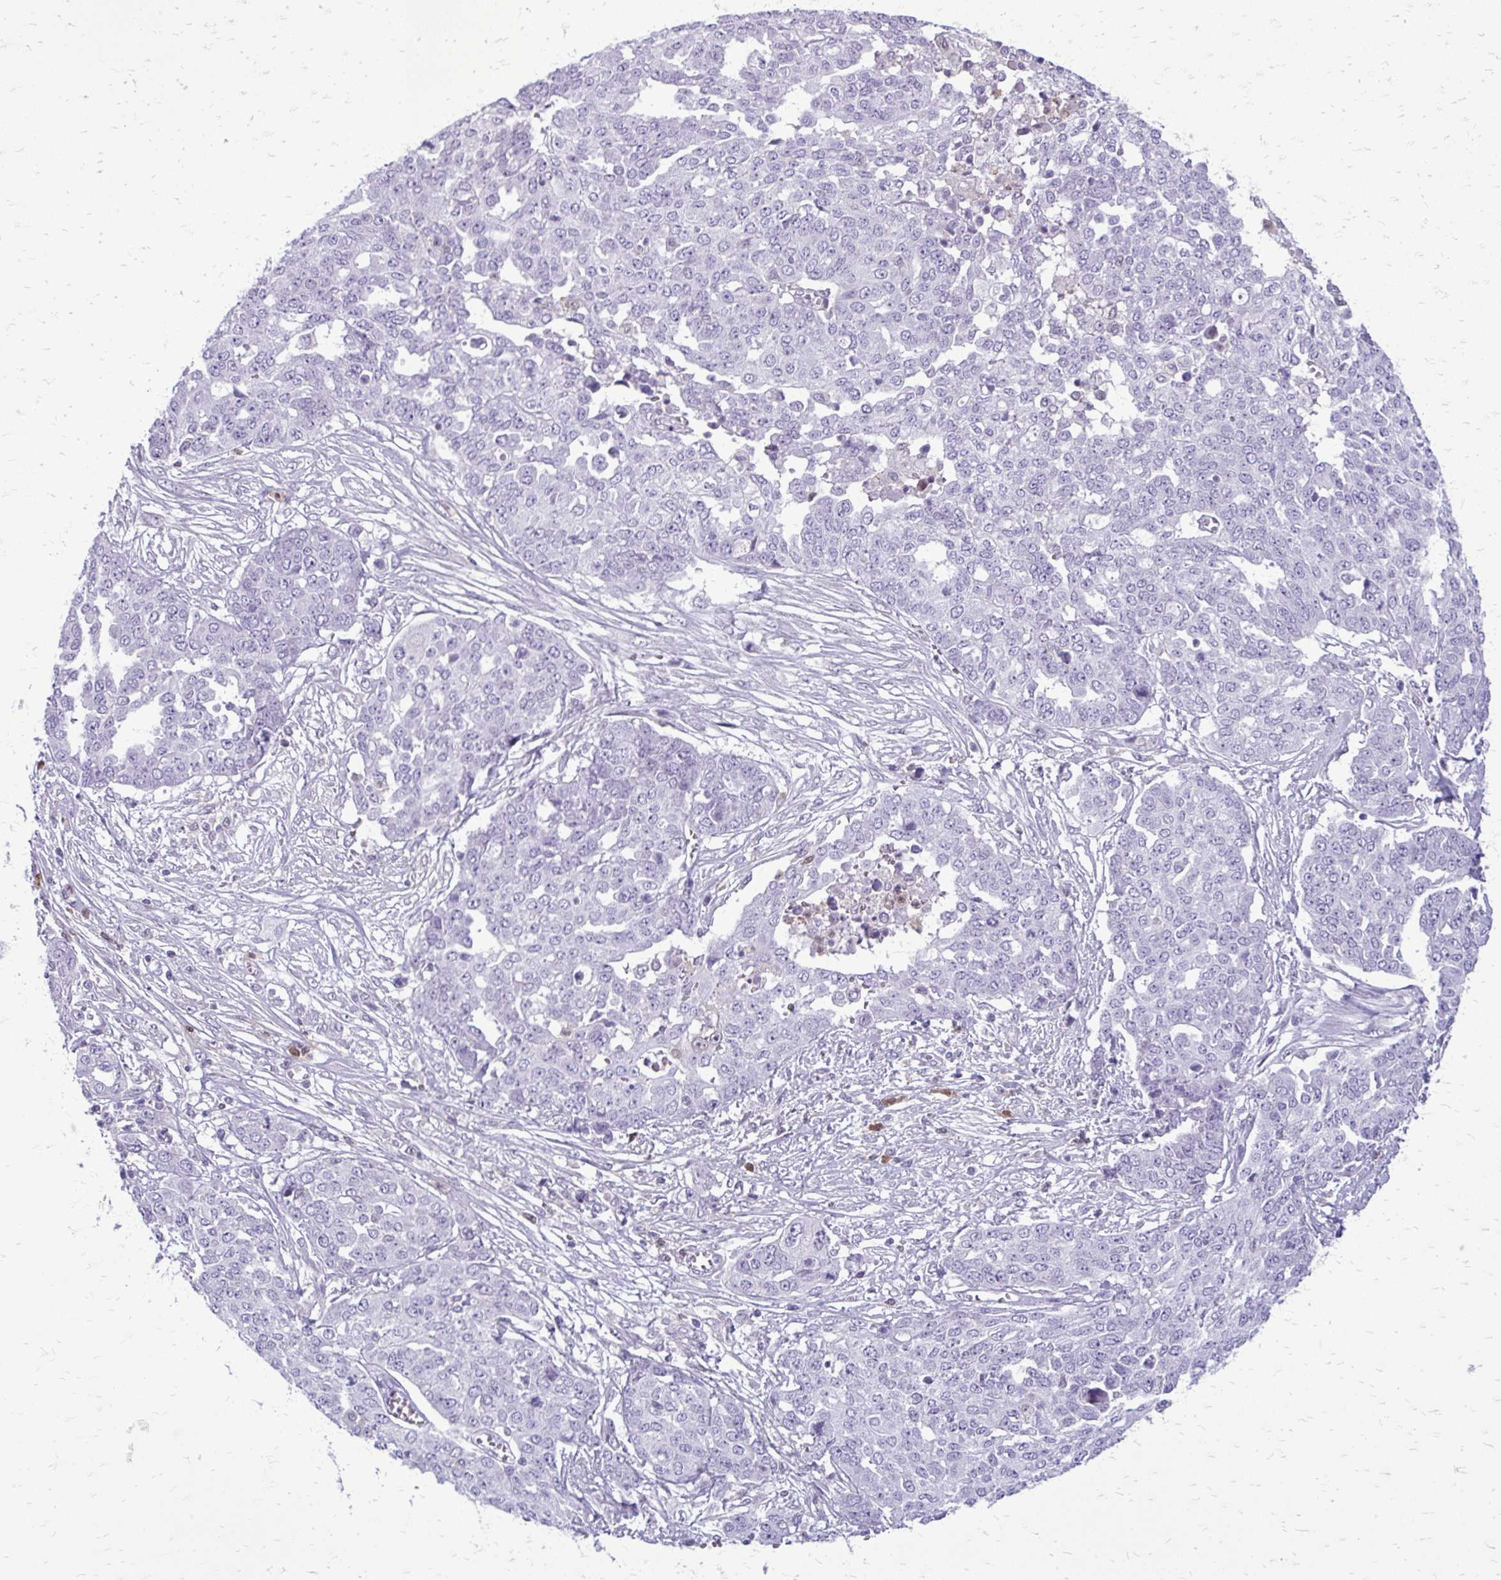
{"staining": {"intensity": "negative", "quantity": "none", "location": "none"}, "tissue": "ovarian cancer", "cell_type": "Tumor cells", "image_type": "cancer", "snomed": [{"axis": "morphology", "description": "Cystadenocarcinoma, serous, NOS"}, {"axis": "topography", "description": "Soft tissue"}, {"axis": "topography", "description": "Ovary"}], "caption": "Immunohistochemical staining of ovarian cancer demonstrates no significant expression in tumor cells.", "gene": "GLRX", "patient": {"sex": "female", "age": 57}}